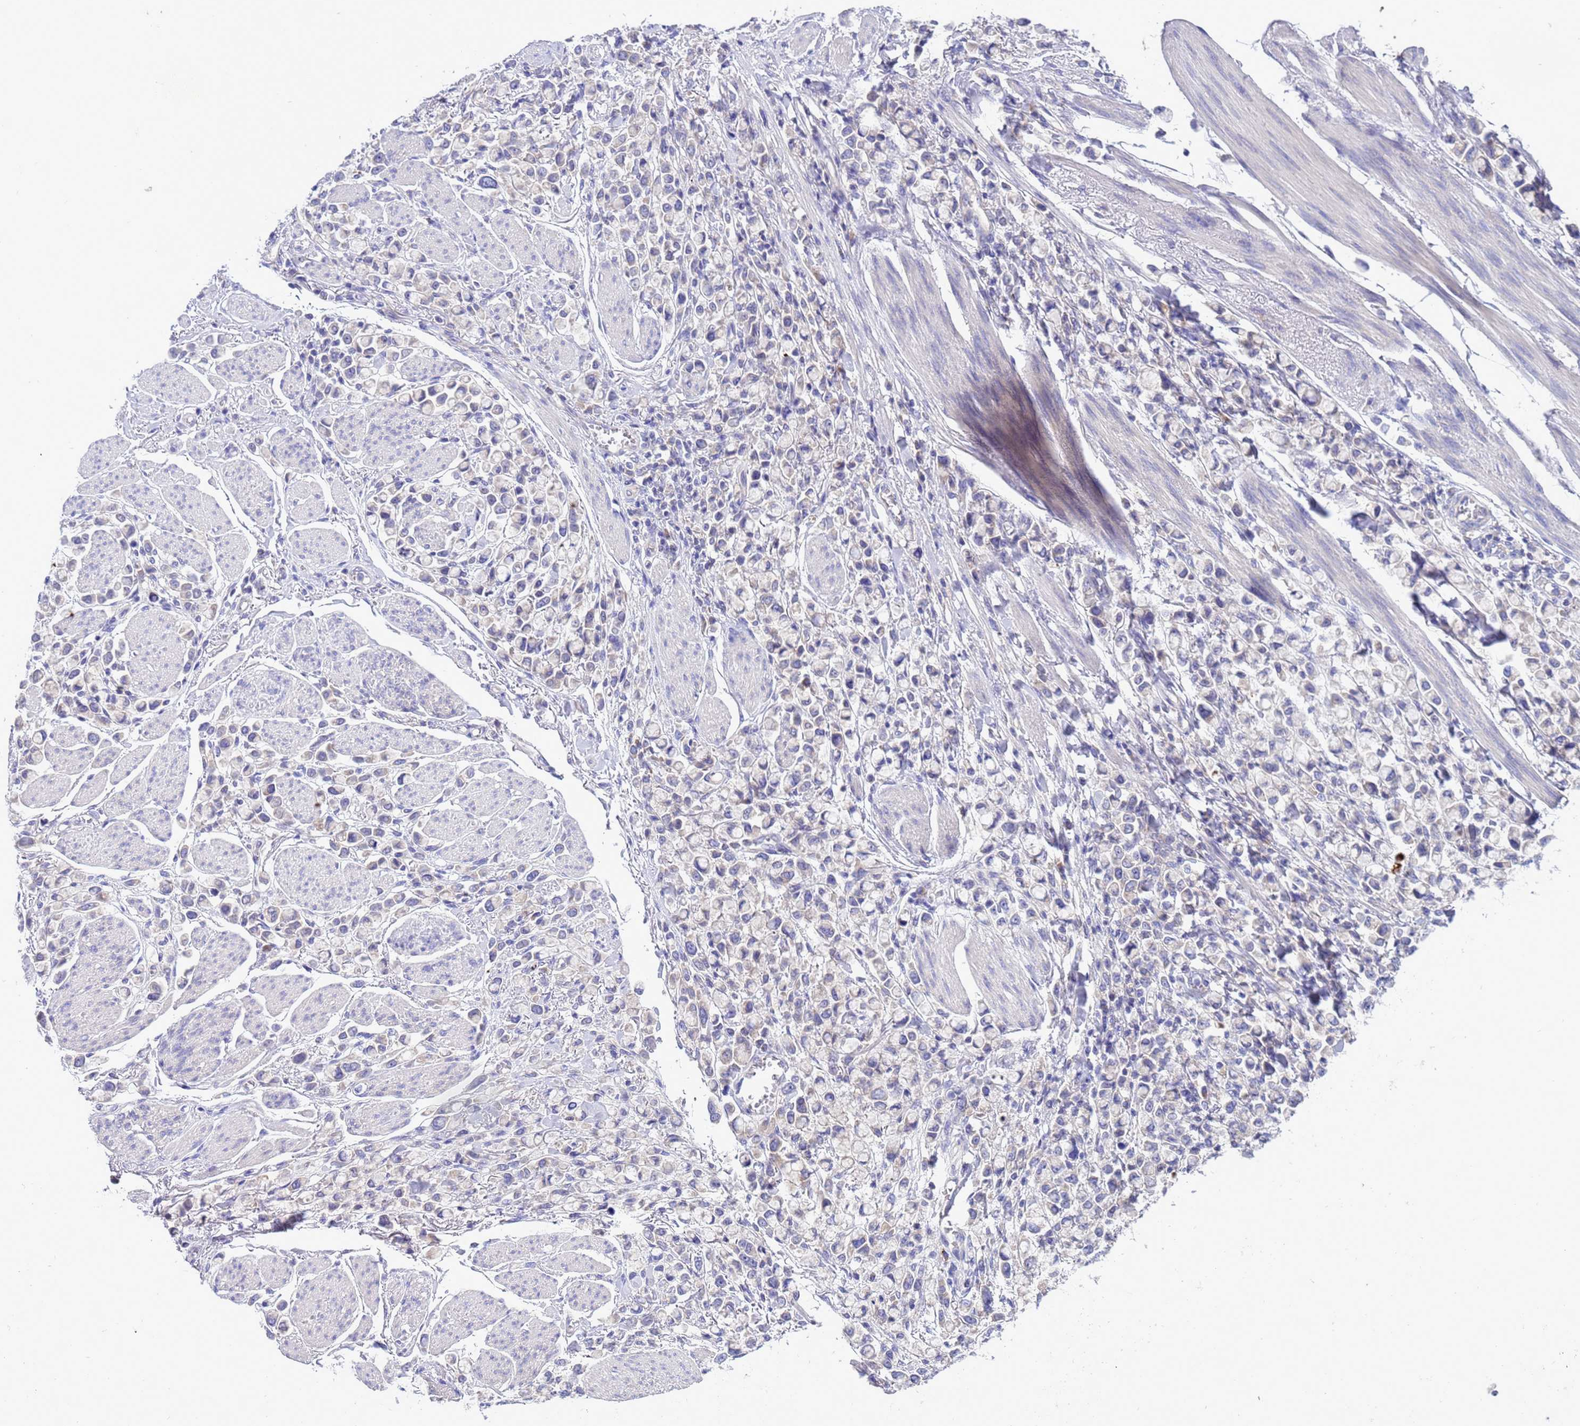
{"staining": {"intensity": "negative", "quantity": "none", "location": "none"}, "tissue": "stomach cancer", "cell_type": "Tumor cells", "image_type": "cancer", "snomed": [{"axis": "morphology", "description": "Adenocarcinoma, NOS"}, {"axis": "topography", "description": "Stomach"}], "caption": "Immunohistochemistry histopathology image of human adenocarcinoma (stomach) stained for a protein (brown), which shows no positivity in tumor cells. (Immunohistochemistry (ihc), brightfield microscopy, high magnification).", "gene": "RC3H2", "patient": {"sex": "female", "age": 81}}